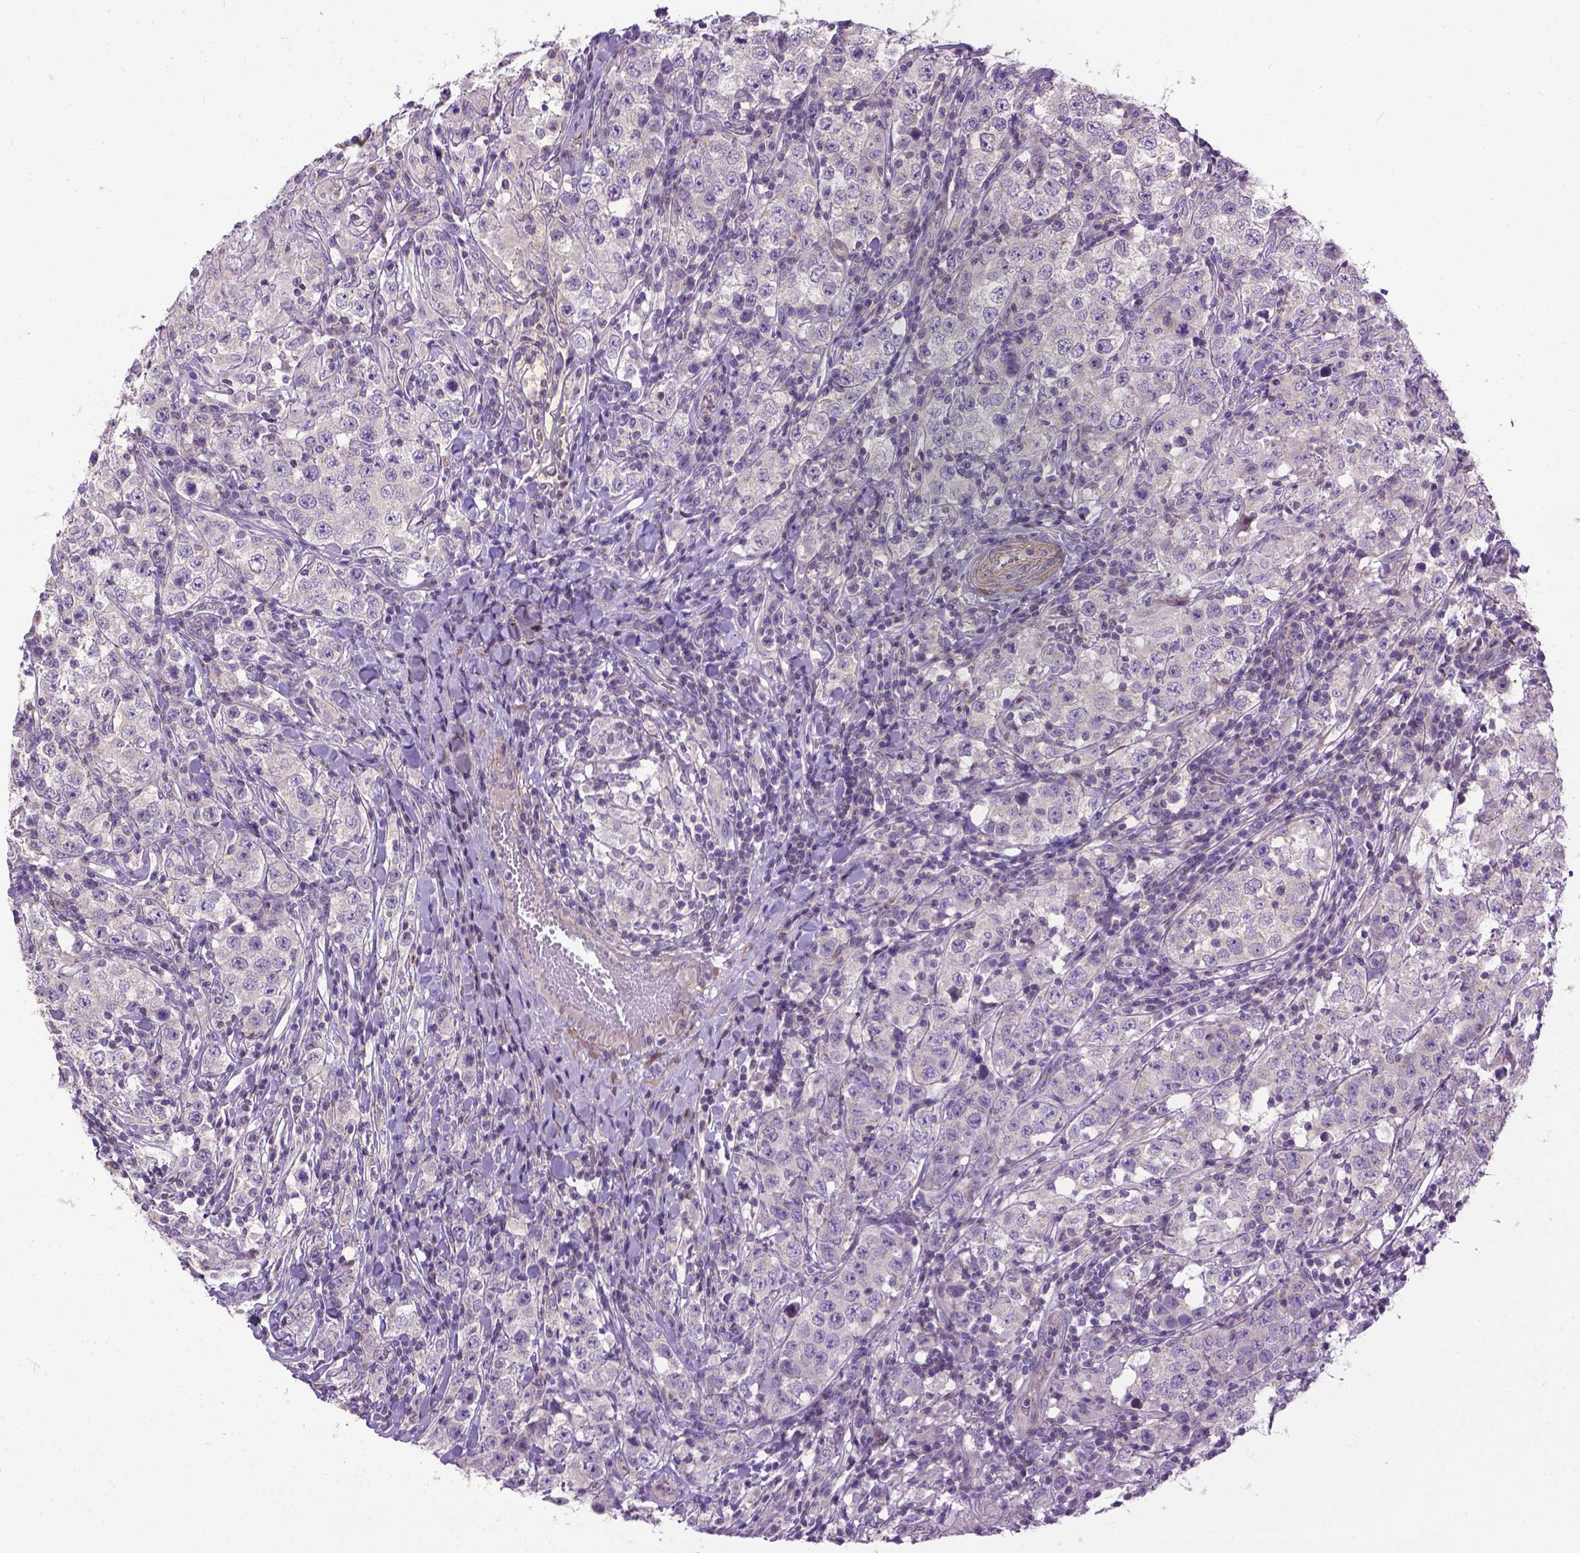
{"staining": {"intensity": "negative", "quantity": "none", "location": "none"}, "tissue": "testis cancer", "cell_type": "Tumor cells", "image_type": "cancer", "snomed": [{"axis": "morphology", "description": "Seminoma, NOS"}, {"axis": "morphology", "description": "Carcinoma, Embryonal, NOS"}, {"axis": "topography", "description": "Testis"}], "caption": "High magnification brightfield microscopy of testis embryonal carcinoma stained with DAB (brown) and counterstained with hematoxylin (blue): tumor cells show no significant staining.", "gene": "BANF2", "patient": {"sex": "male", "age": 41}}